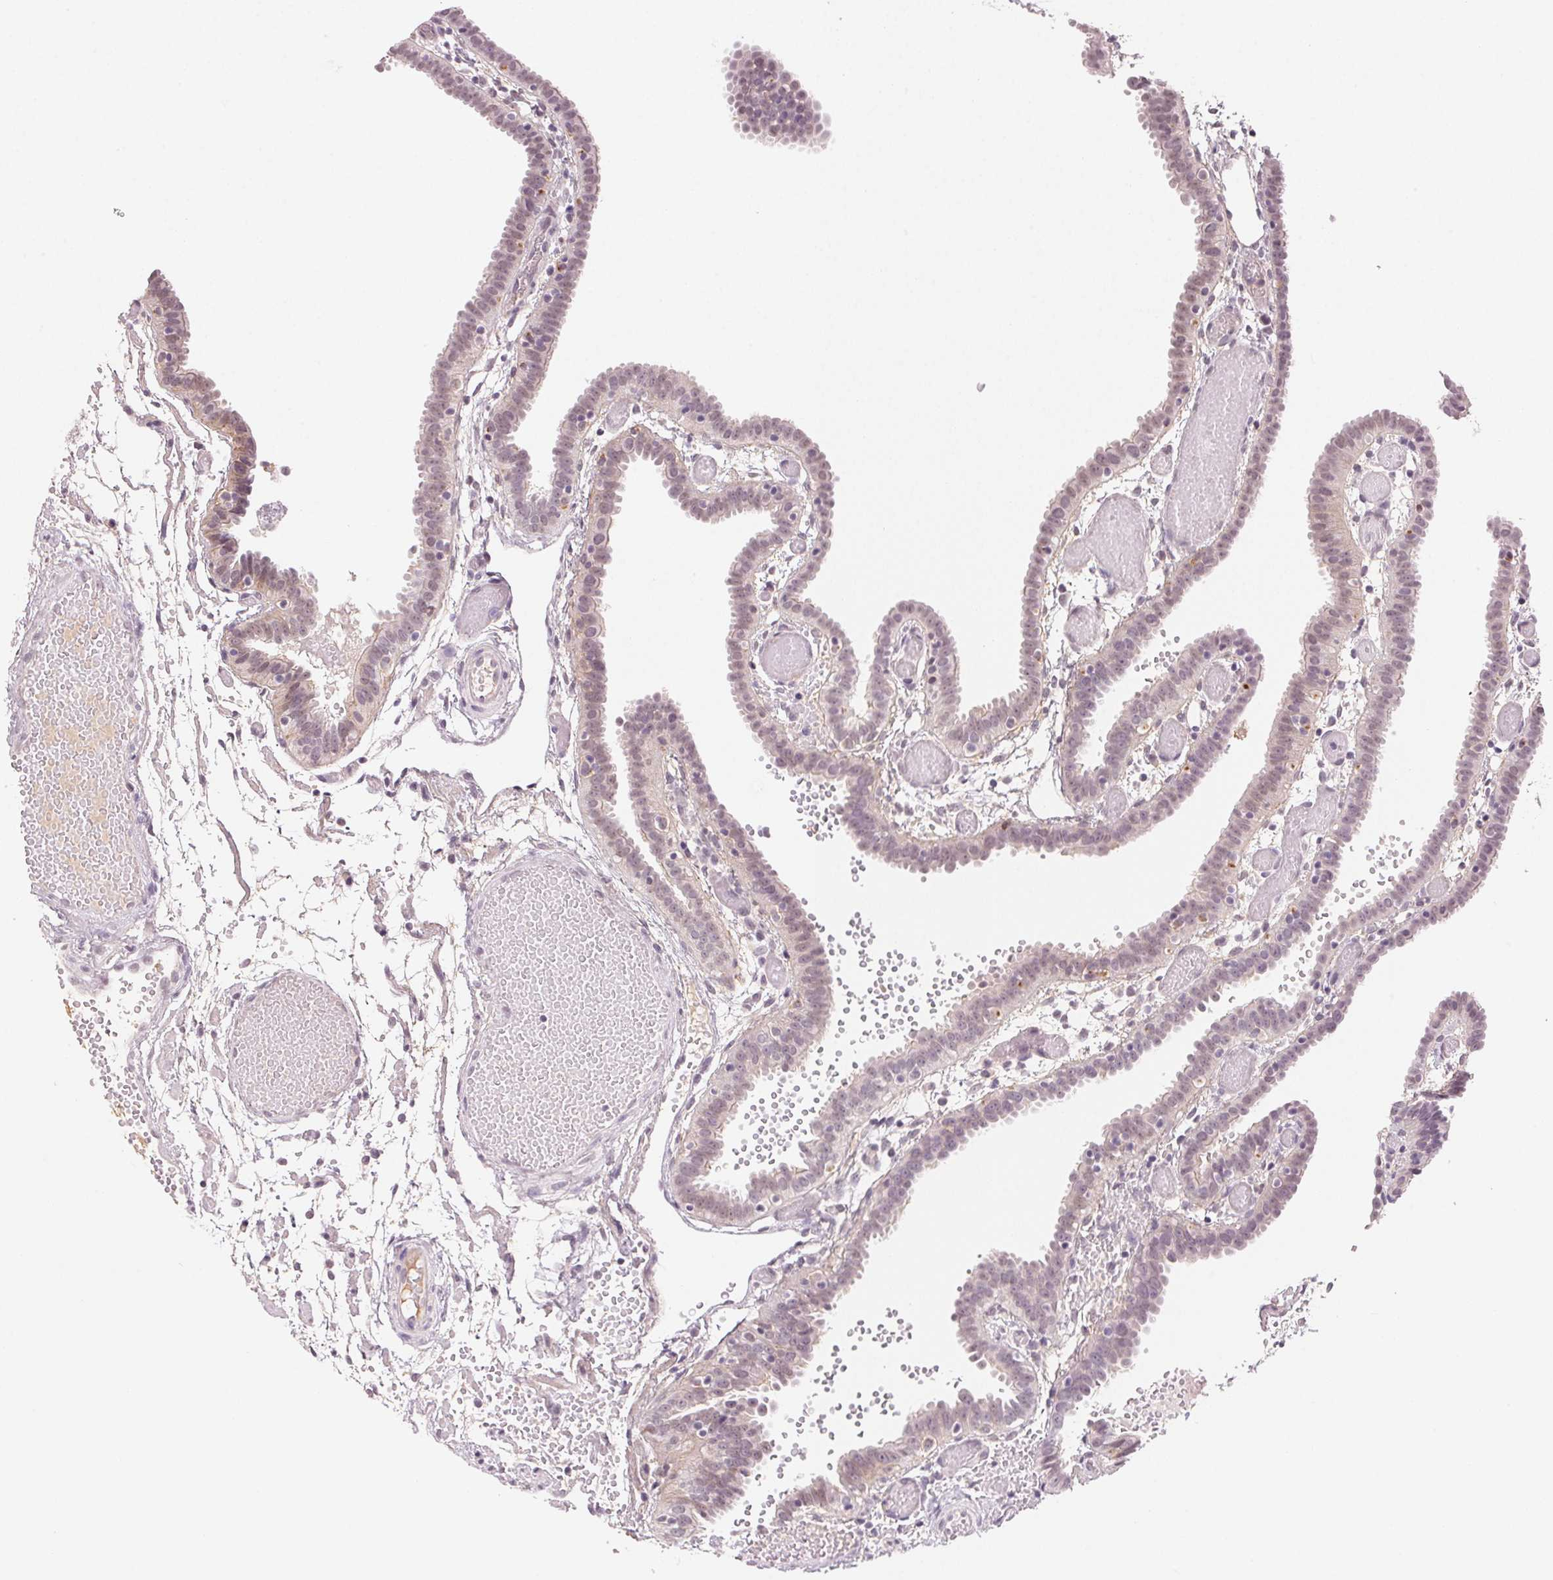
{"staining": {"intensity": "weak", "quantity": "25%-75%", "location": "nuclear"}, "tissue": "fallopian tube", "cell_type": "Glandular cells", "image_type": "normal", "snomed": [{"axis": "morphology", "description": "Normal tissue, NOS"}, {"axis": "topography", "description": "Fallopian tube"}], "caption": "Approximately 25%-75% of glandular cells in normal human fallopian tube demonstrate weak nuclear protein staining as visualized by brown immunohistochemical staining.", "gene": "FNDC4", "patient": {"sex": "female", "age": 37}}